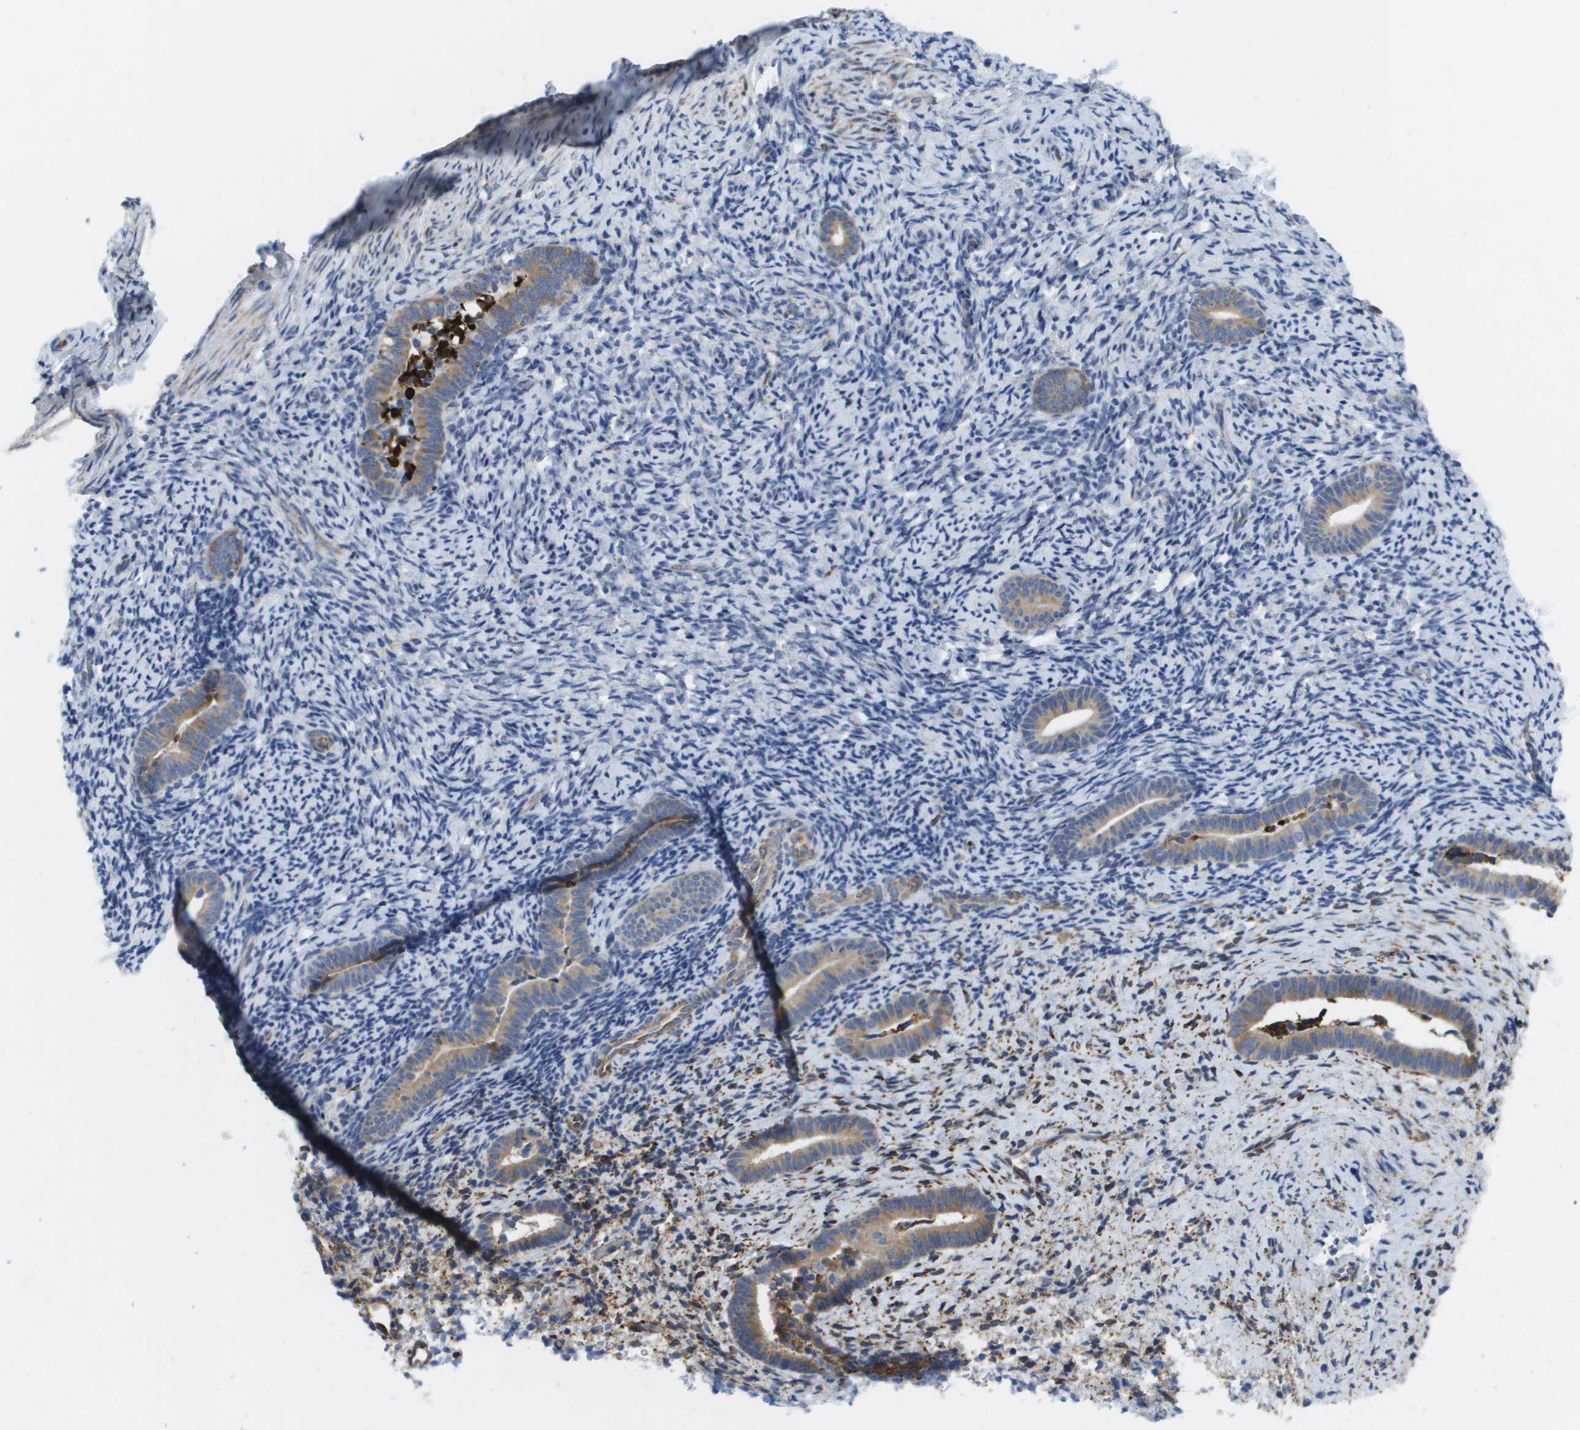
{"staining": {"intensity": "moderate", "quantity": "<25%", "location": "cytoplasmic/membranous"}, "tissue": "endometrium", "cell_type": "Cells in endometrial stroma", "image_type": "normal", "snomed": [{"axis": "morphology", "description": "Normal tissue, NOS"}, {"axis": "topography", "description": "Endometrium"}], "caption": "This image shows immunohistochemistry (IHC) staining of normal endometrium, with low moderate cytoplasmic/membranous expression in approximately <25% of cells in endometrial stroma.", "gene": "ST3GAL2", "patient": {"sex": "female", "age": 51}}